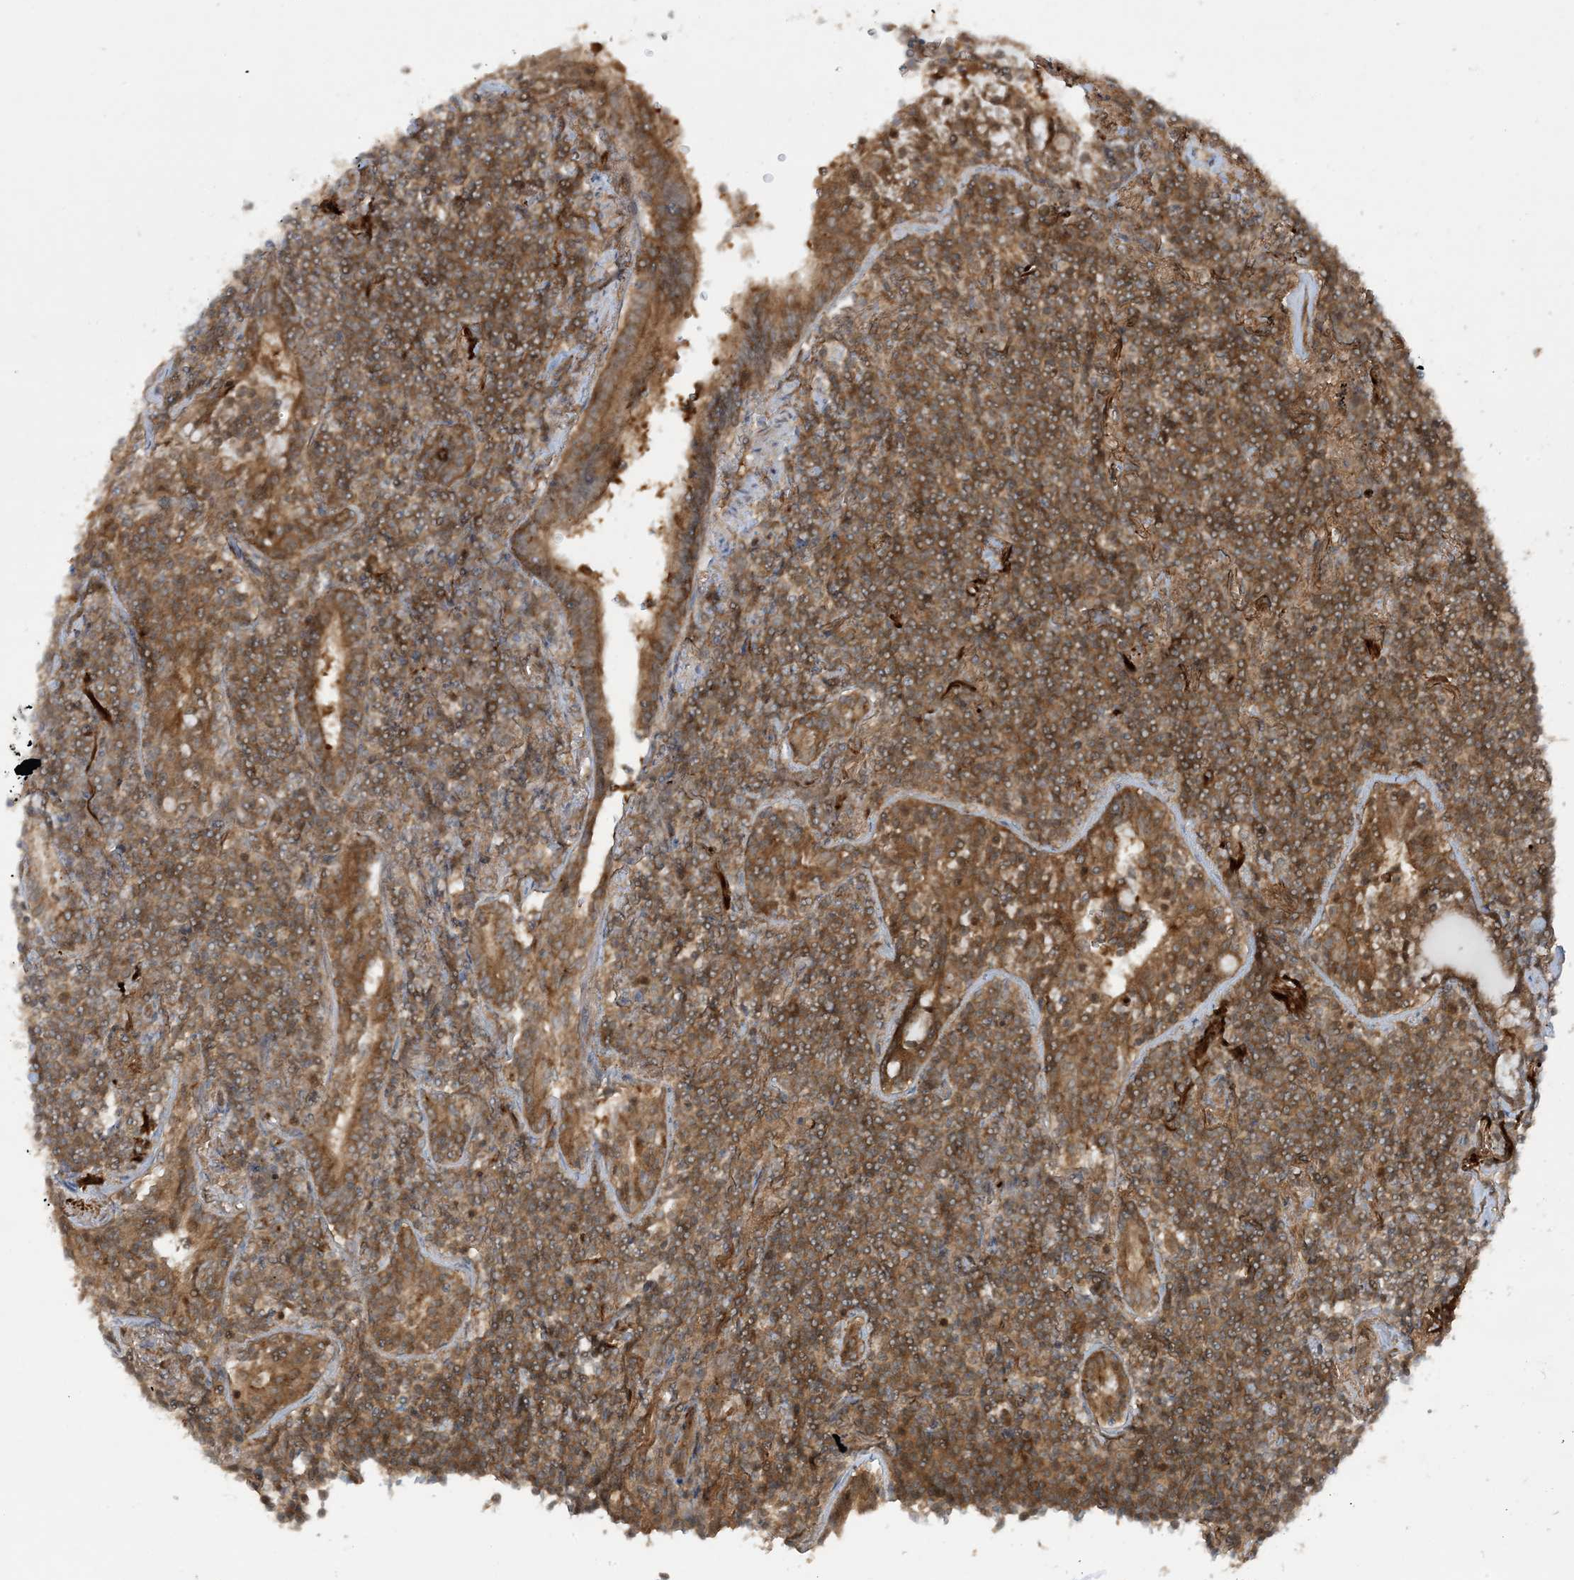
{"staining": {"intensity": "moderate", "quantity": ">75%", "location": "cytoplasmic/membranous"}, "tissue": "lymphoma", "cell_type": "Tumor cells", "image_type": "cancer", "snomed": [{"axis": "morphology", "description": "Malignant lymphoma, non-Hodgkin's type, Low grade"}, {"axis": "topography", "description": "Lung"}], "caption": "IHC staining of lymphoma, which shows medium levels of moderate cytoplasmic/membranous positivity in approximately >75% of tumor cells indicating moderate cytoplasmic/membranous protein positivity. The staining was performed using DAB (brown) for protein detection and nuclei were counterstained in hematoxylin (blue).", "gene": "STAM2", "patient": {"sex": "female", "age": 71}}